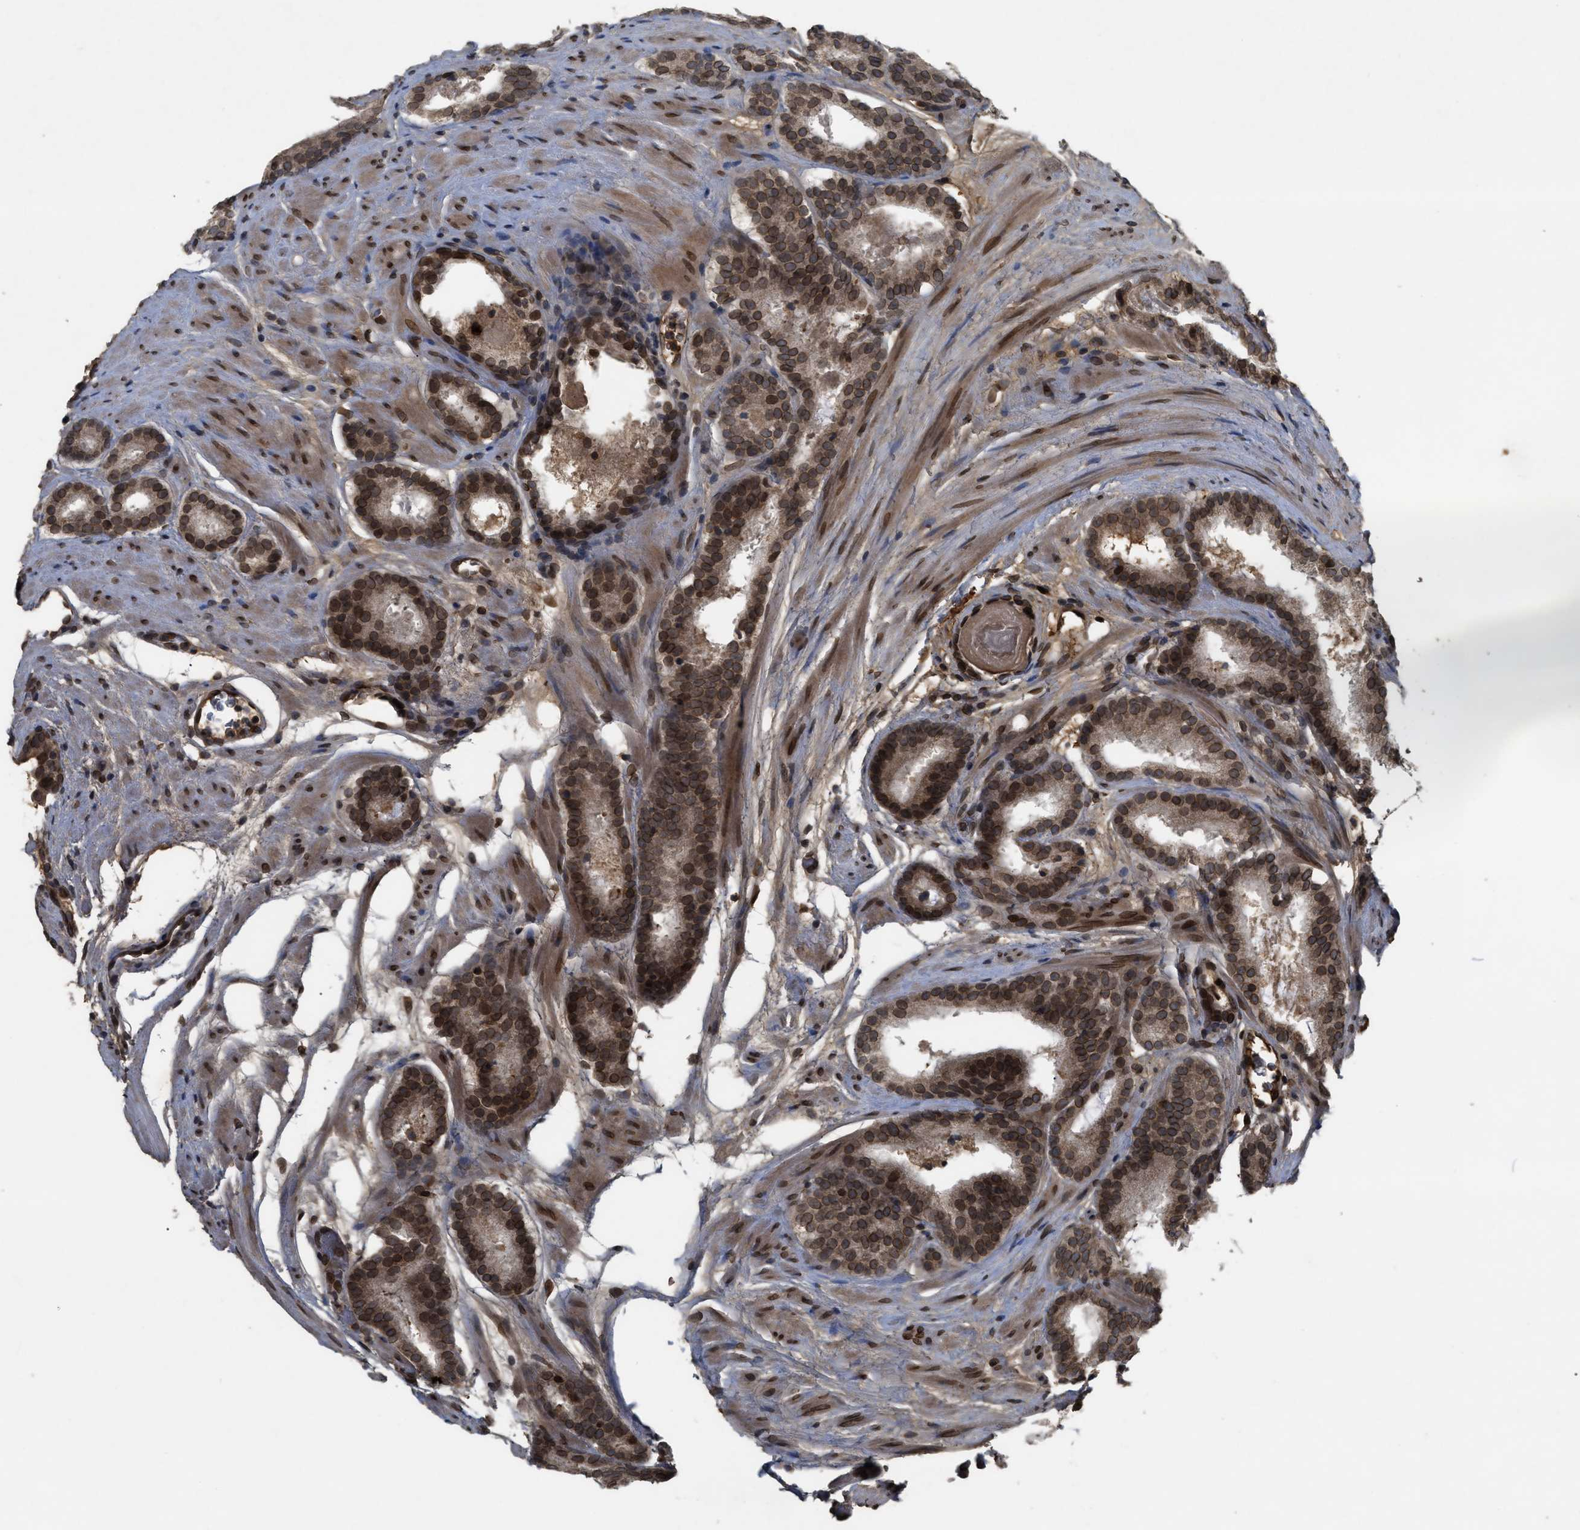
{"staining": {"intensity": "strong", "quantity": ">75%", "location": "cytoplasmic/membranous,nuclear"}, "tissue": "prostate cancer", "cell_type": "Tumor cells", "image_type": "cancer", "snomed": [{"axis": "morphology", "description": "Adenocarcinoma, Low grade"}, {"axis": "topography", "description": "Prostate"}], "caption": "Immunohistochemical staining of prostate adenocarcinoma (low-grade) demonstrates high levels of strong cytoplasmic/membranous and nuclear positivity in approximately >75% of tumor cells.", "gene": "CRY1", "patient": {"sex": "male", "age": 69}}